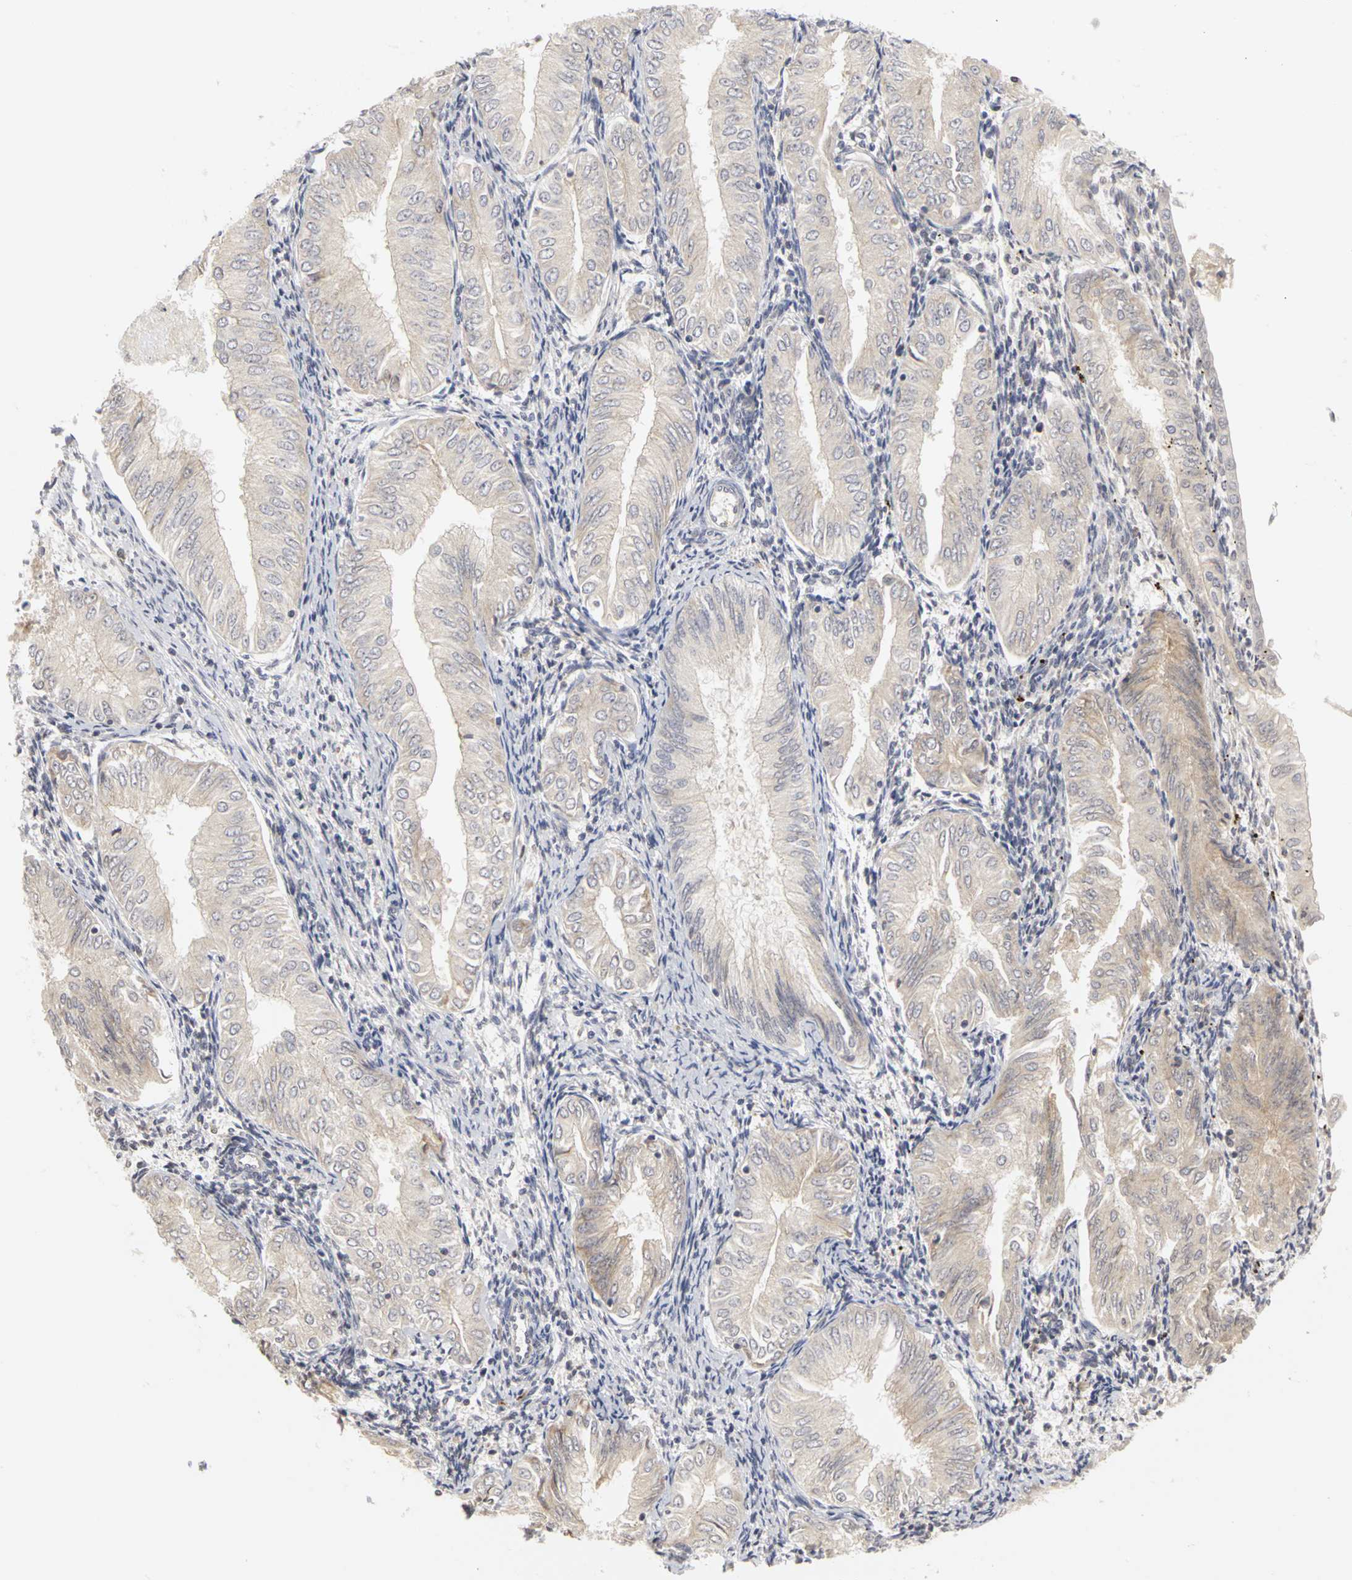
{"staining": {"intensity": "weak", "quantity": ">75%", "location": "cytoplasmic/membranous"}, "tissue": "endometrial cancer", "cell_type": "Tumor cells", "image_type": "cancer", "snomed": [{"axis": "morphology", "description": "Adenocarcinoma, NOS"}, {"axis": "topography", "description": "Endometrium"}], "caption": "A low amount of weak cytoplasmic/membranous expression is identified in approximately >75% of tumor cells in endometrial cancer tissue.", "gene": "IRAK1", "patient": {"sex": "female", "age": 53}}